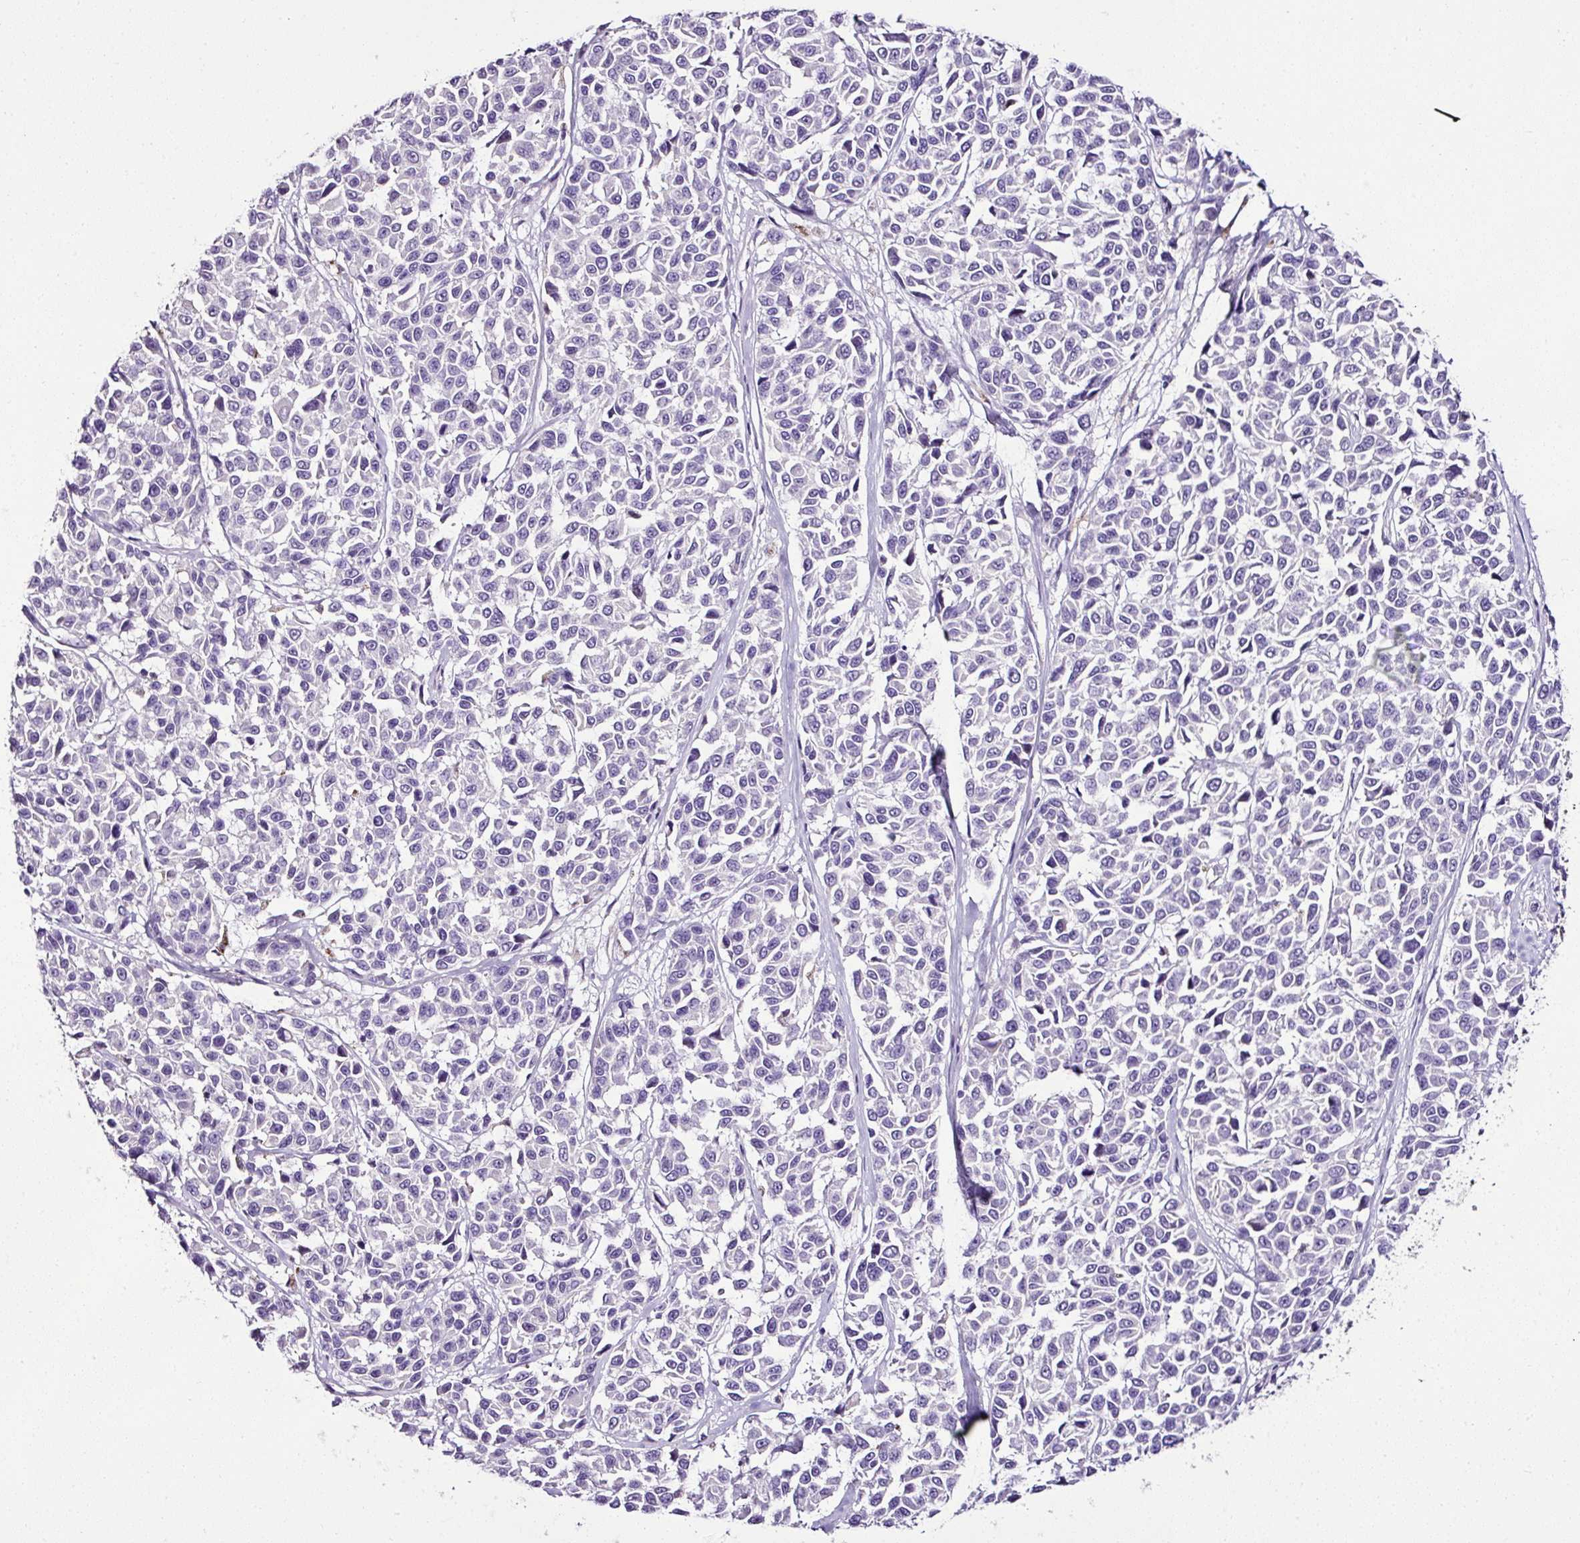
{"staining": {"intensity": "negative", "quantity": "none", "location": "none"}, "tissue": "melanoma", "cell_type": "Tumor cells", "image_type": "cancer", "snomed": [{"axis": "morphology", "description": "Malignant melanoma, NOS"}, {"axis": "topography", "description": "Skin"}], "caption": "High magnification brightfield microscopy of malignant melanoma stained with DAB (brown) and counterstained with hematoxylin (blue): tumor cells show no significant expression.", "gene": "ESR1", "patient": {"sex": "female", "age": 66}}